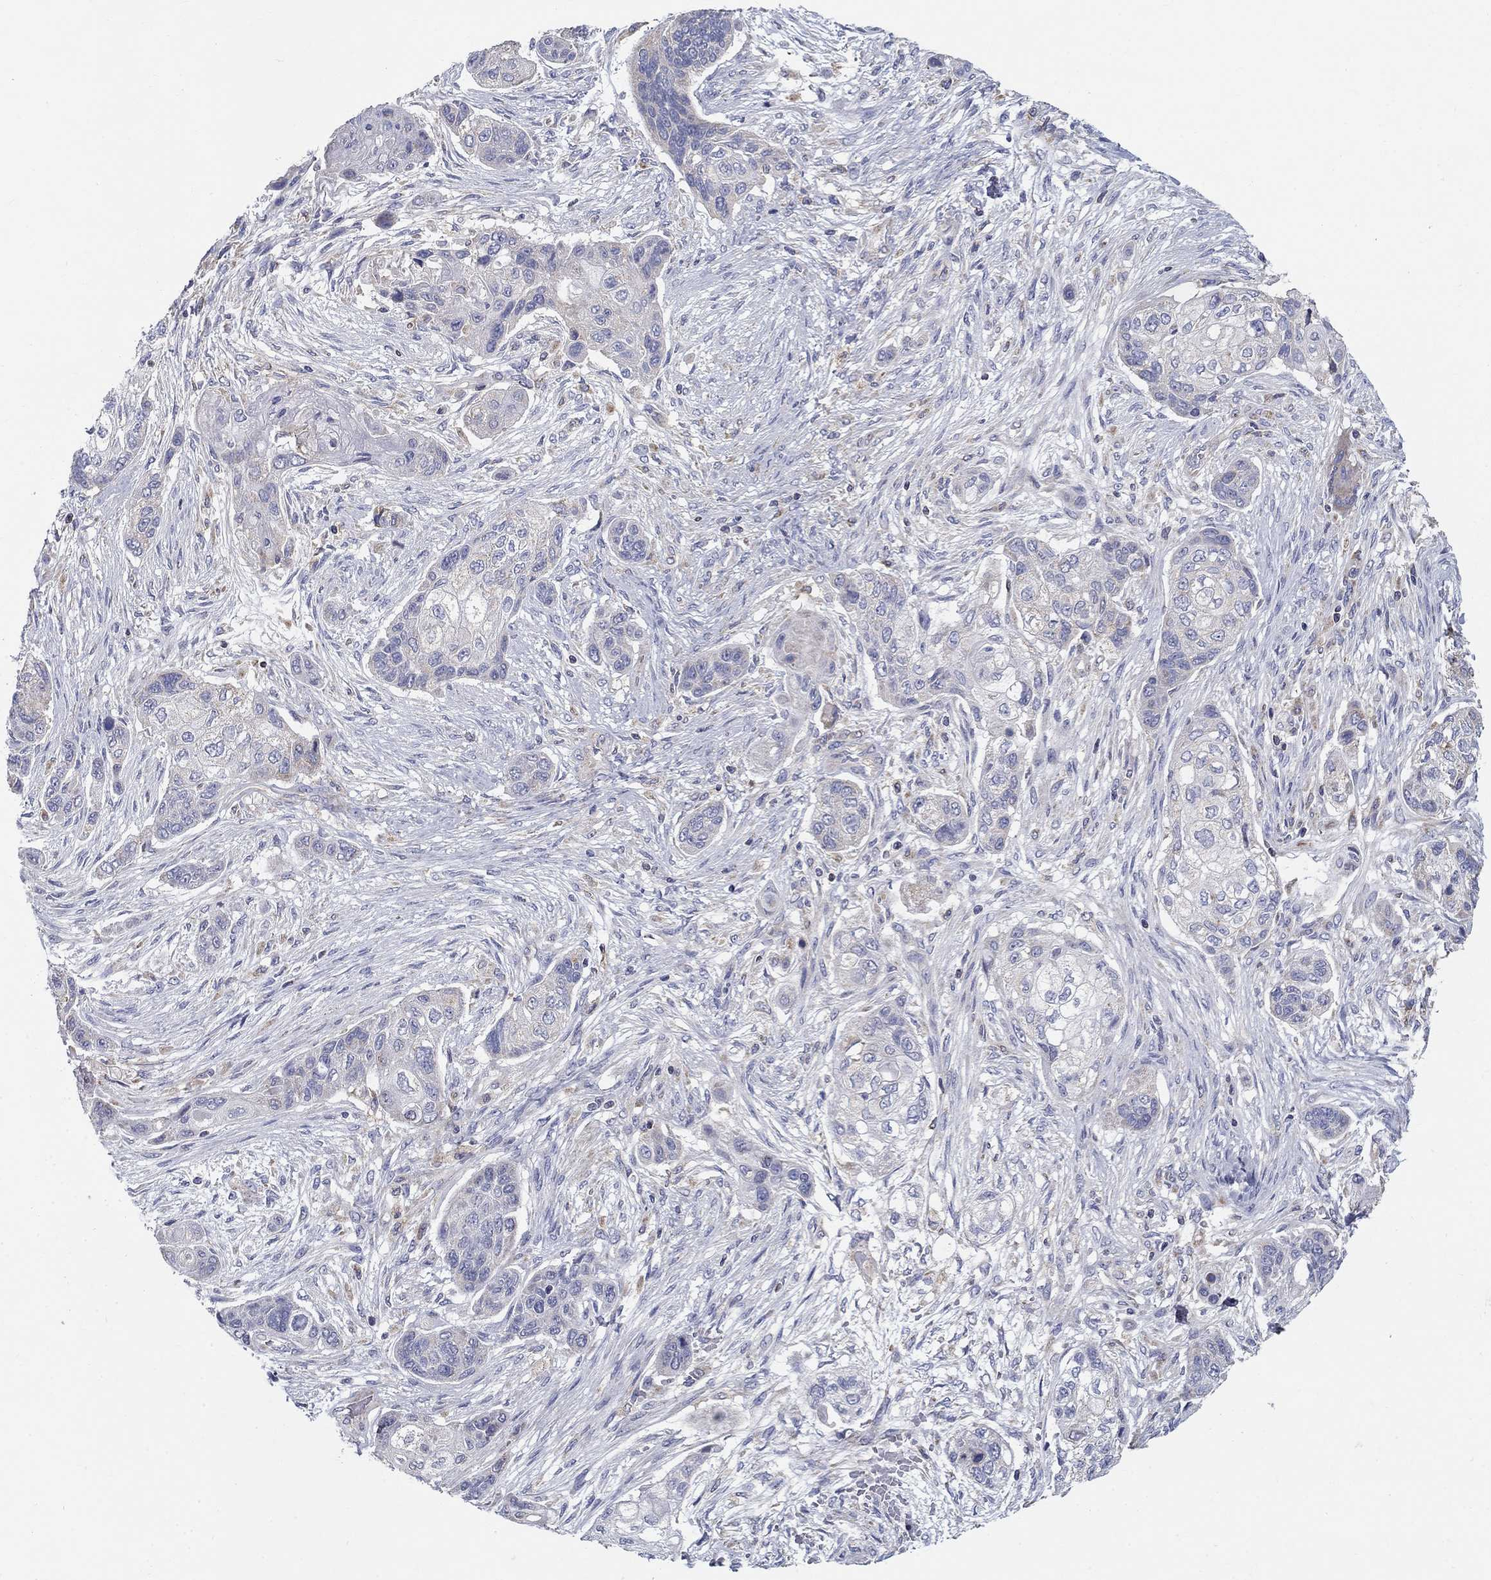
{"staining": {"intensity": "negative", "quantity": "none", "location": "none"}, "tissue": "lung cancer", "cell_type": "Tumor cells", "image_type": "cancer", "snomed": [{"axis": "morphology", "description": "Squamous cell carcinoma, NOS"}, {"axis": "topography", "description": "Lung"}], "caption": "Human lung squamous cell carcinoma stained for a protein using immunohistochemistry displays no expression in tumor cells.", "gene": "NME5", "patient": {"sex": "male", "age": 69}}